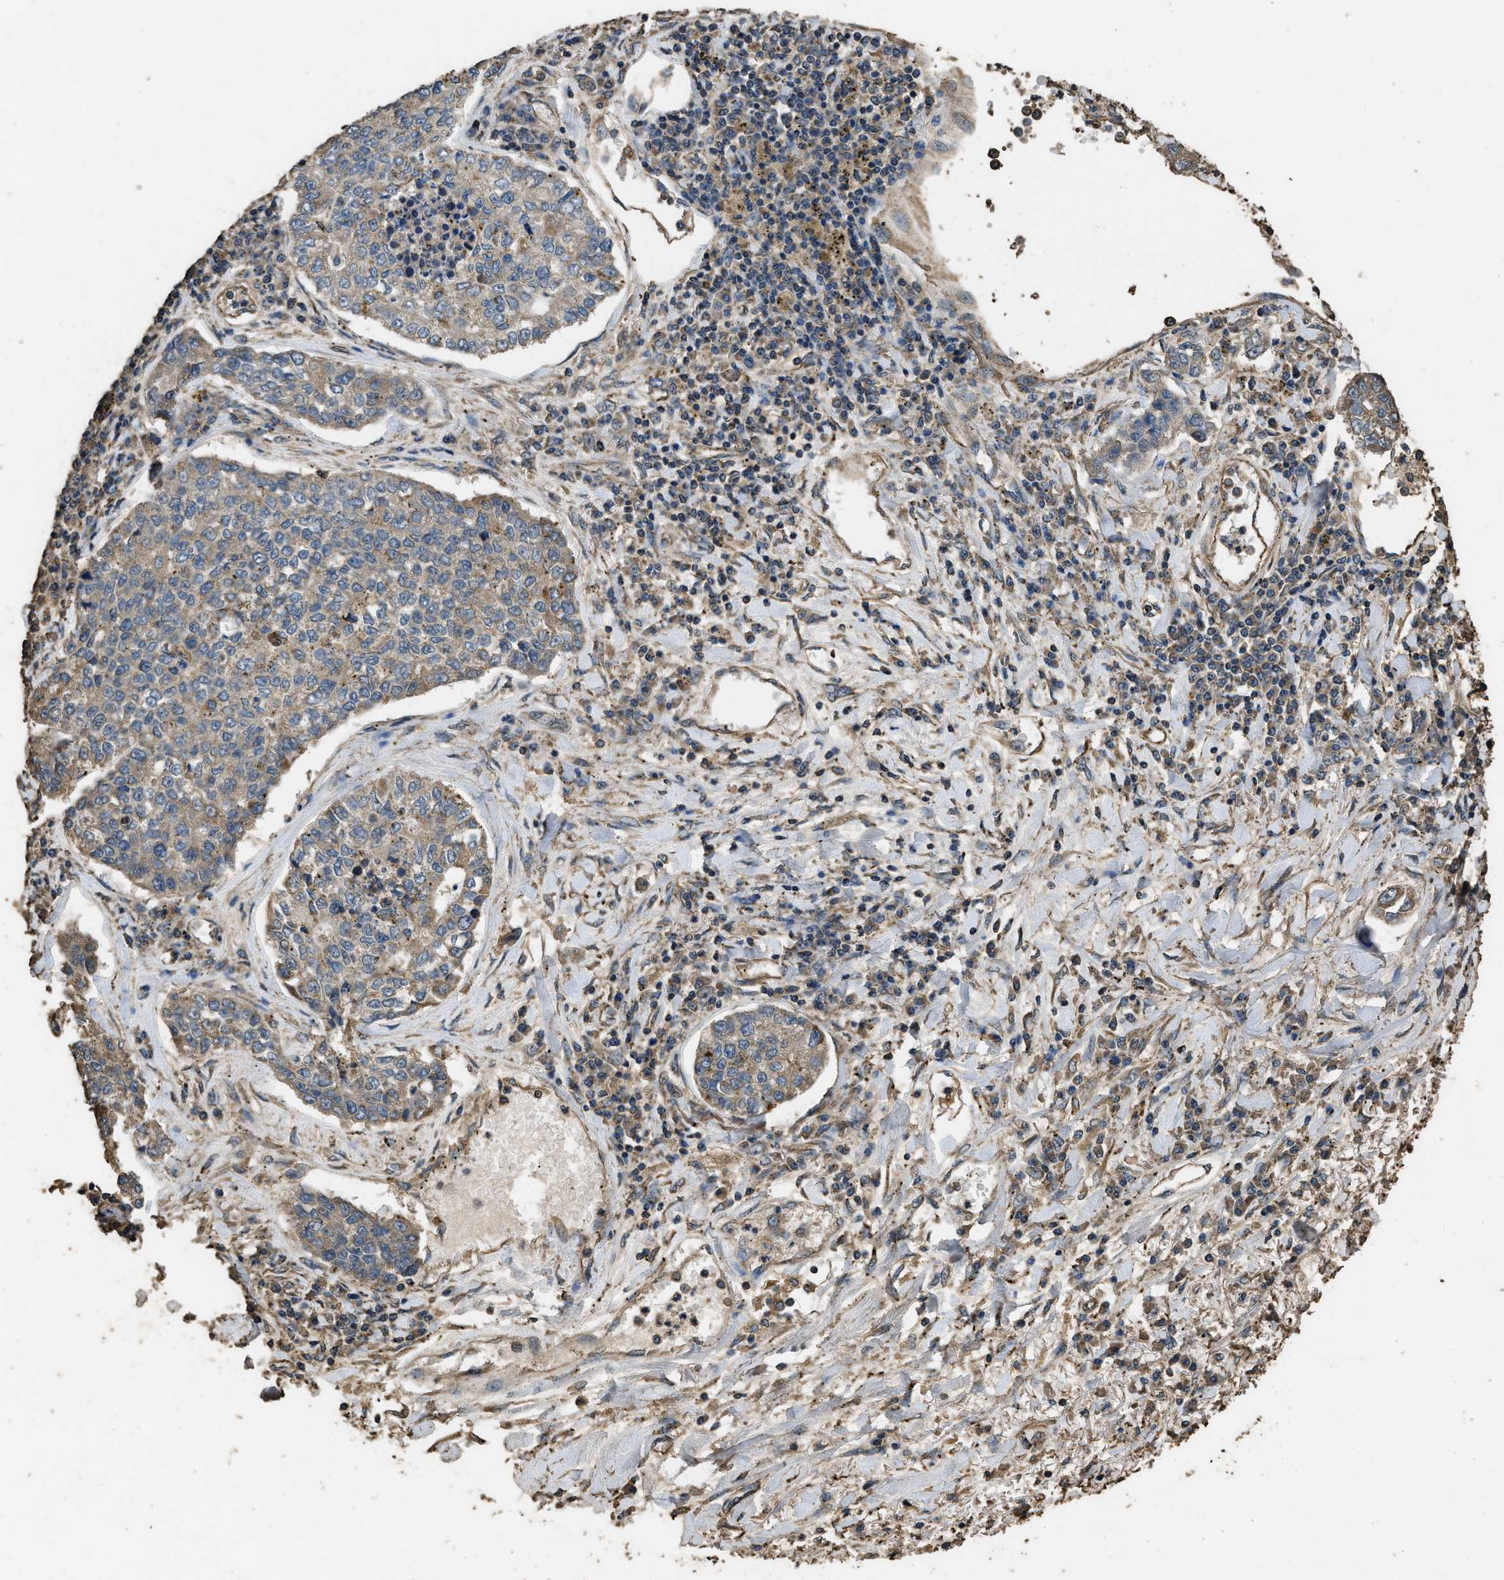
{"staining": {"intensity": "moderate", "quantity": ">75%", "location": "cytoplasmic/membranous"}, "tissue": "lung cancer", "cell_type": "Tumor cells", "image_type": "cancer", "snomed": [{"axis": "morphology", "description": "Adenocarcinoma, NOS"}, {"axis": "topography", "description": "Lung"}], "caption": "Immunohistochemistry of lung cancer (adenocarcinoma) exhibits medium levels of moderate cytoplasmic/membranous expression in approximately >75% of tumor cells.", "gene": "CYRIA", "patient": {"sex": "male", "age": 49}}